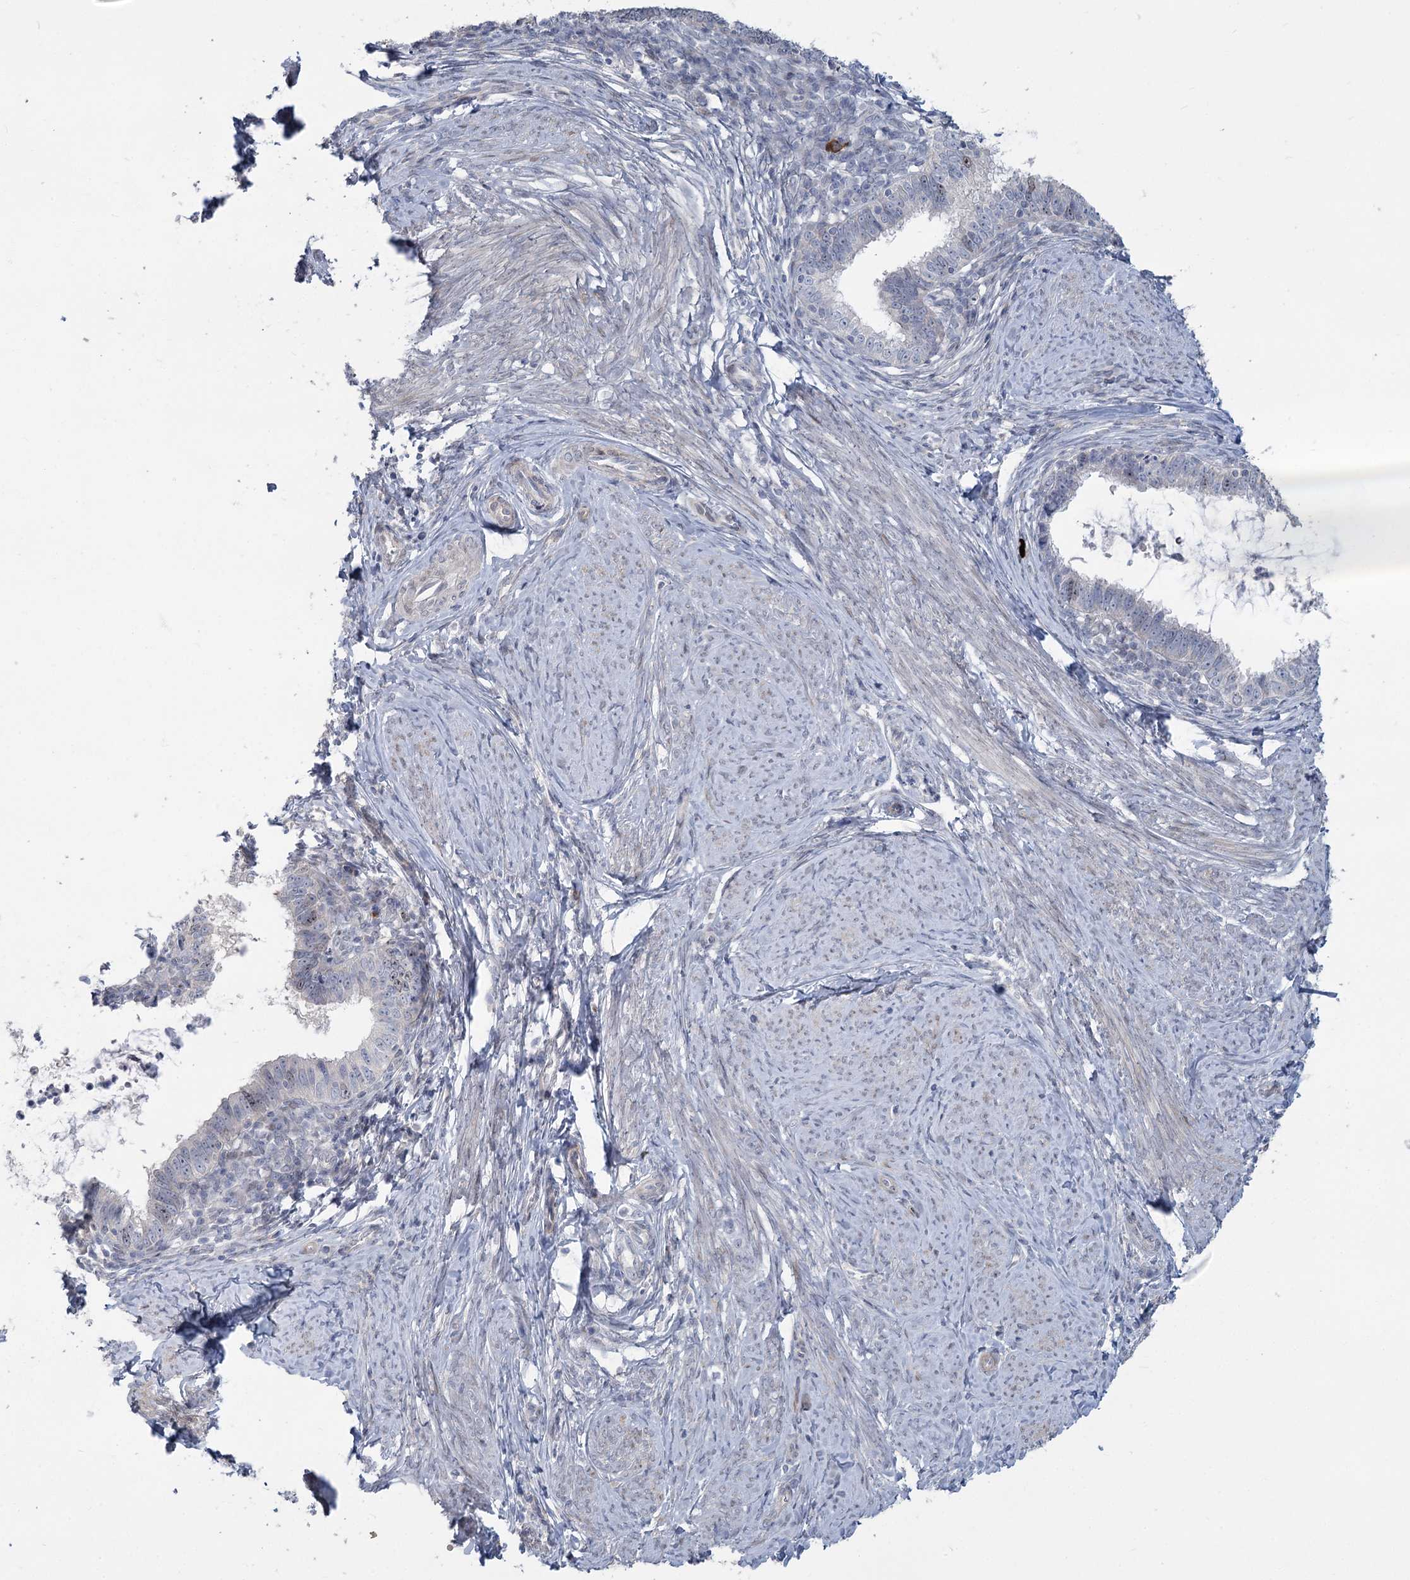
{"staining": {"intensity": "weak", "quantity": "<25%", "location": "nuclear"}, "tissue": "cervical cancer", "cell_type": "Tumor cells", "image_type": "cancer", "snomed": [{"axis": "morphology", "description": "Adenocarcinoma, NOS"}, {"axis": "topography", "description": "Cervix"}], "caption": "Tumor cells are negative for protein expression in human adenocarcinoma (cervical).", "gene": "ABITRAM", "patient": {"sex": "female", "age": 36}}